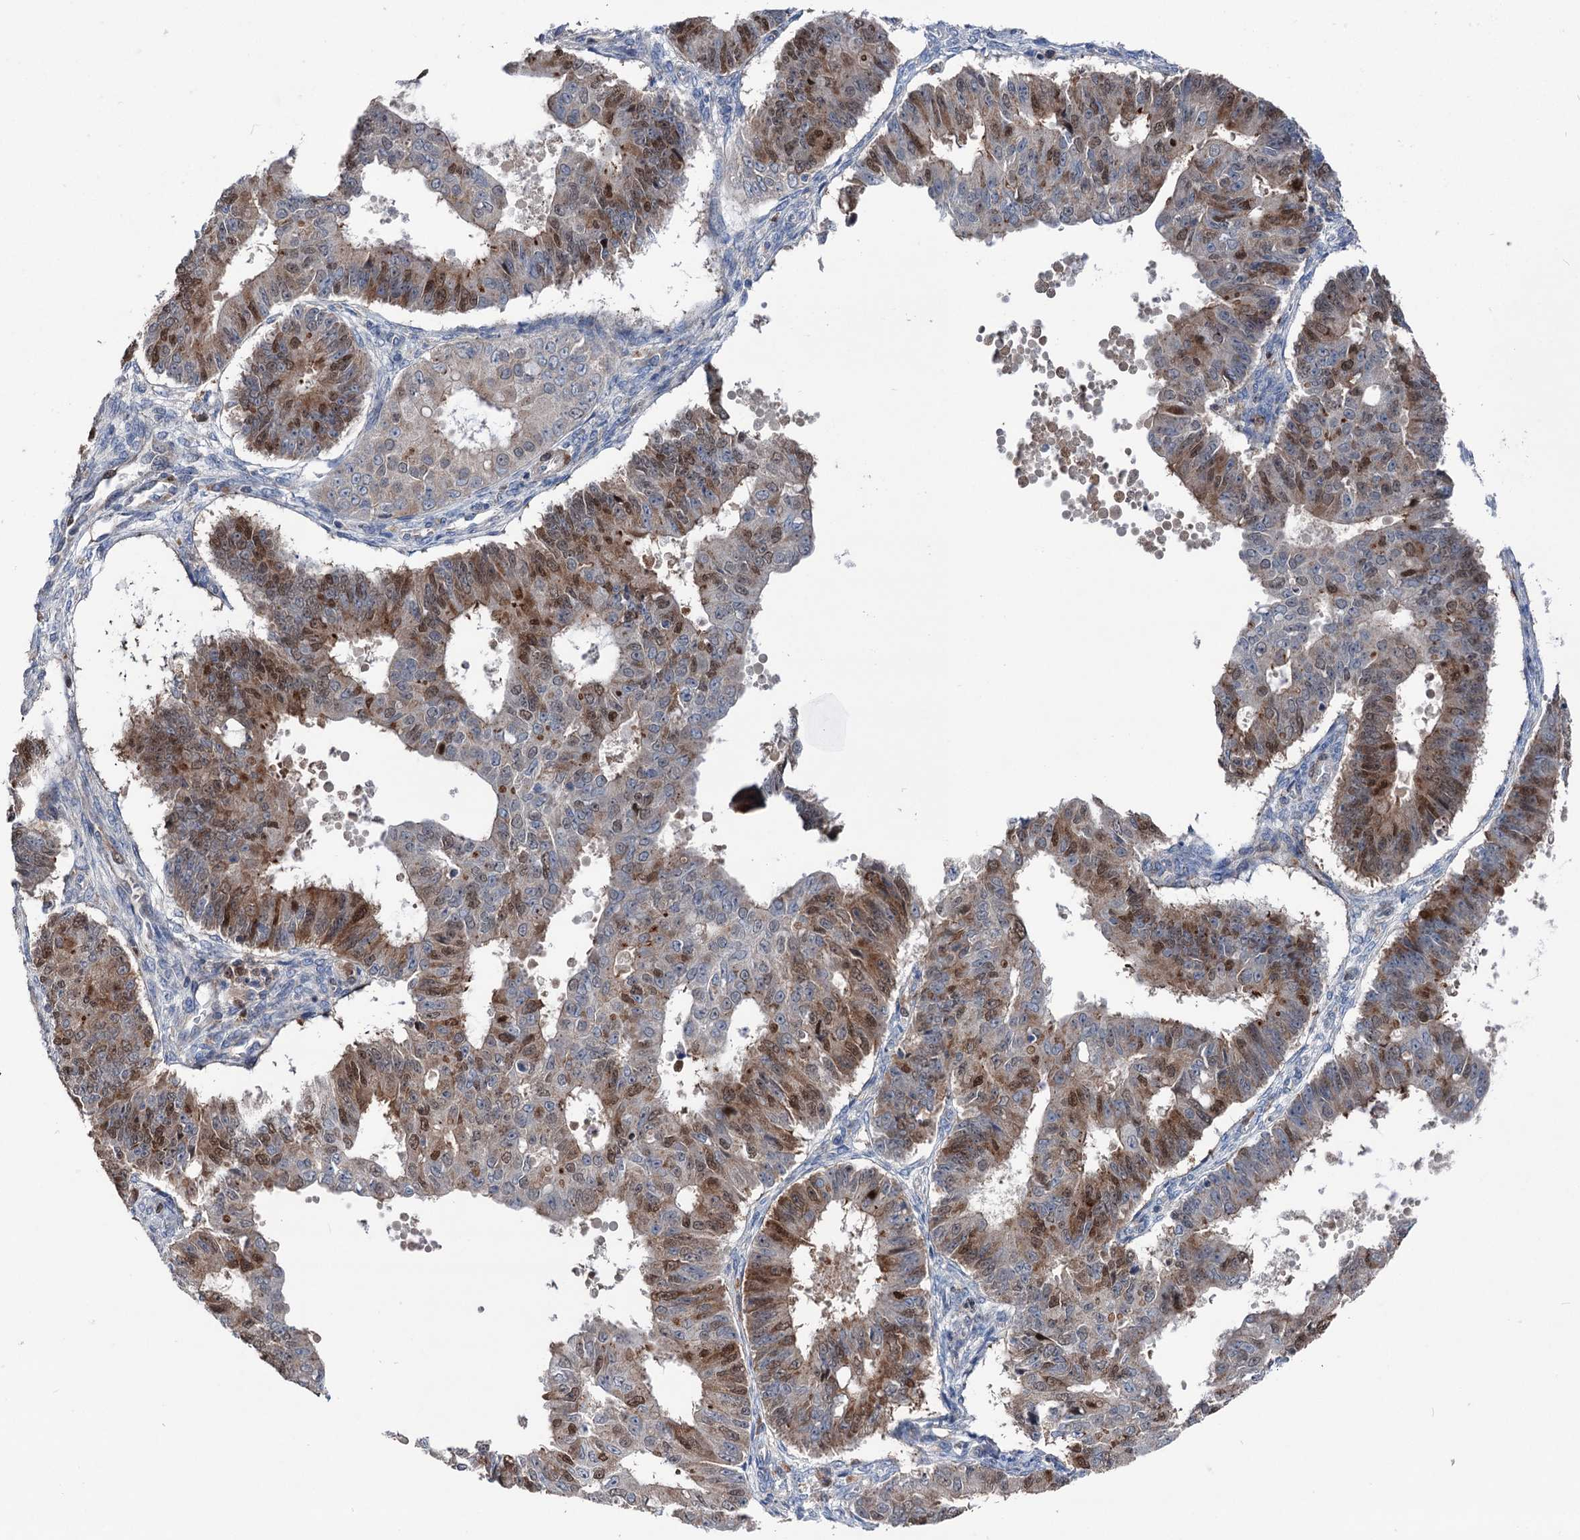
{"staining": {"intensity": "moderate", "quantity": "25%-75%", "location": "cytoplasmic/membranous,nuclear"}, "tissue": "ovarian cancer", "cell_type": "Tumor cells", "image_type": "cancer", "snomed": [{"axis": "morphology", "description": "Carcinoma, endometroid"}, {"axis": "topography", "description": "Appendix"}, {"axis": "topography", "description": "Ovary"}], "caption": "This is a photomicrograph of IHC staining of ovarian cancer (endometroid carcinoma), which shows moderate positivity in the cytoplasmic/membranous and nuclear of tumor cells.", "gene": "NCAPD2", "patient": {"sex": "female", "age": 42}}